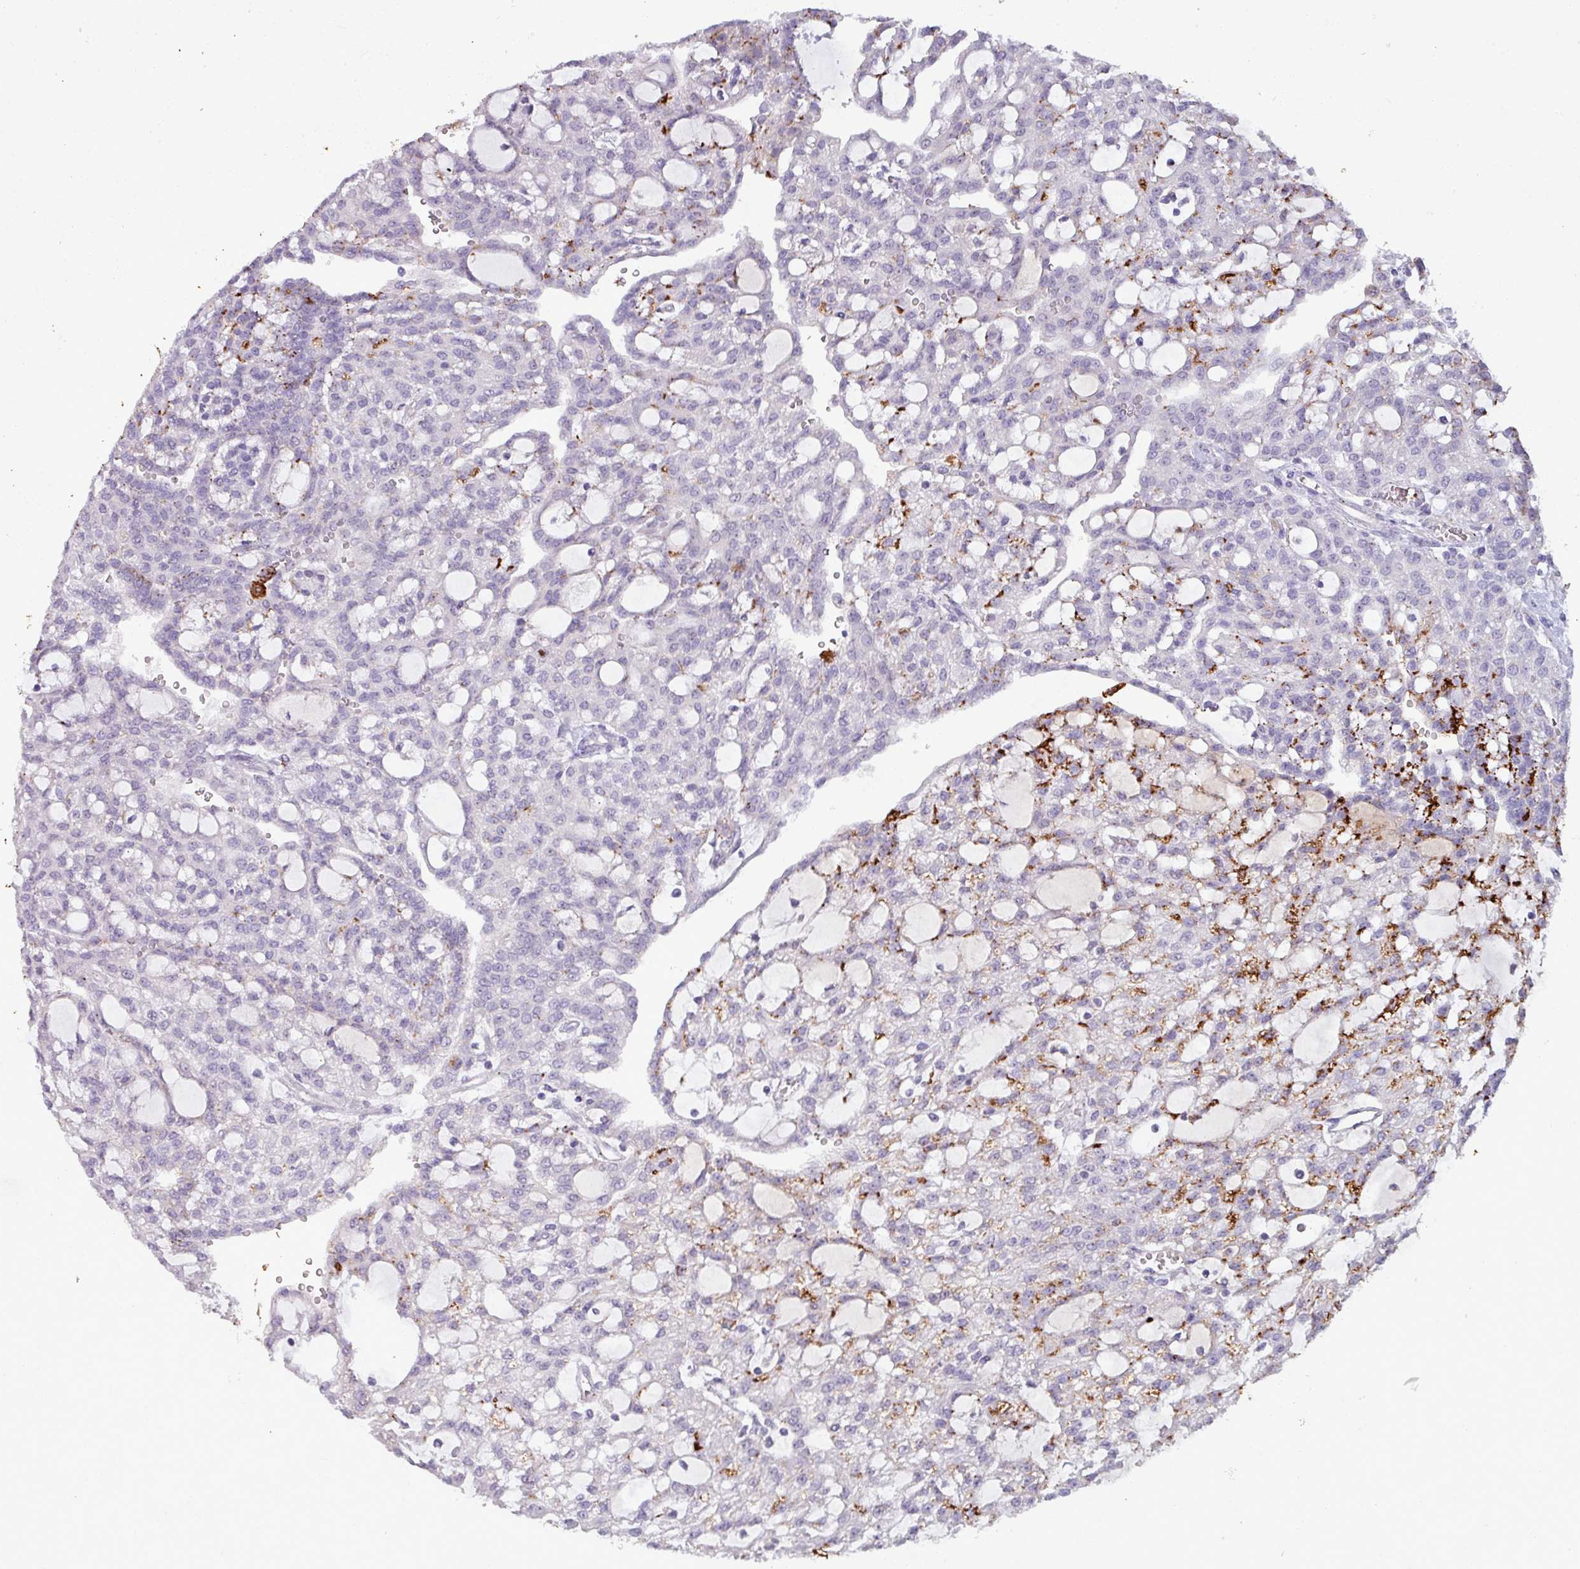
{"staining": {"intensity": "strong", "quantity": "<25%", "location": "cytoplasmic/membranous"}, "tissue": "renal cancer", "cell_type": "Tumor cells", "image_type": "cancer", "snomed": [{"axis": "morphology", "description": "Adenocarcinoma, NOS"}, {"axis": "topography", "description": "Kidney"}], "caption": "Renal cancer stained for a protein (brown) displays strong cytoplasmic/membranous positive expression in approximately <25% of tumor cells.", "gene": "PLIN2", "patient": {"sex": "male", "age": 63}}